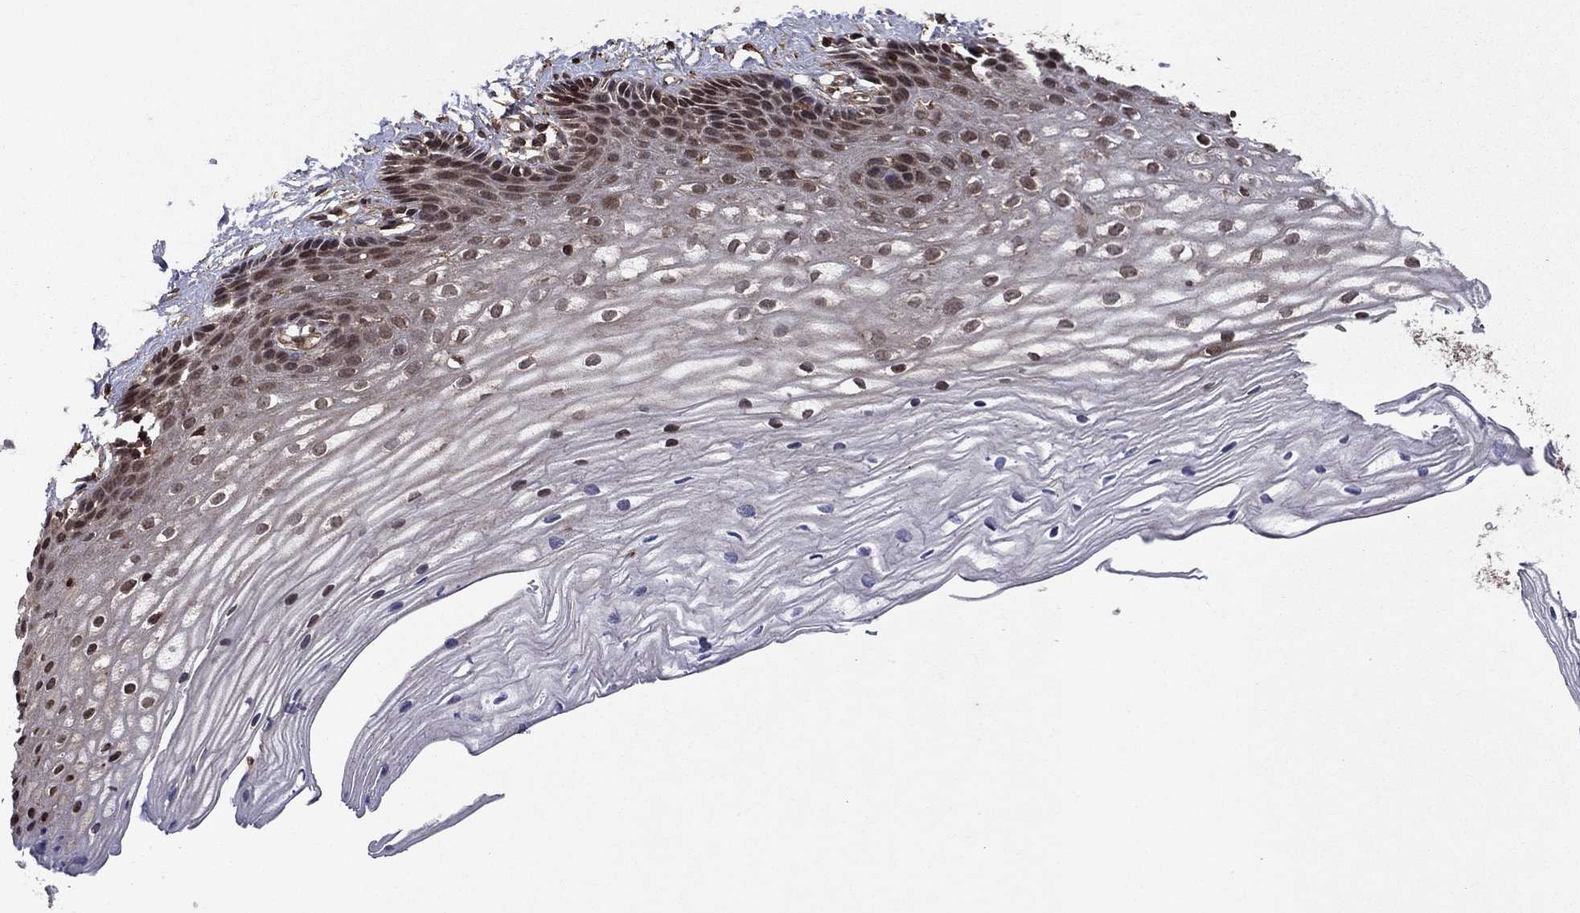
{"staining": {"intensity": "moderate", "quantity": "25%-75%", "location": "cytoplasmic/membranous,nuclear"}, "tissue": "cervix", "cell_type": "Glandular cells", "image_type": "normal", "snomed": [{"axis": "morphology", "description": "Normal tissue, NOS"}, {"axis": "topography", "description": "Cervix"}], "caption": "A medium amount of moderate cytoplasmic/membranous,nuclear expression is present in about 25%-75% of glandular cells in unremarkable cervix. The protein of interest is shown in brown color, while the nuclei are stained blue.", "gene": "SSX2IP", "patient": {"sex": "female", "age": 40}}